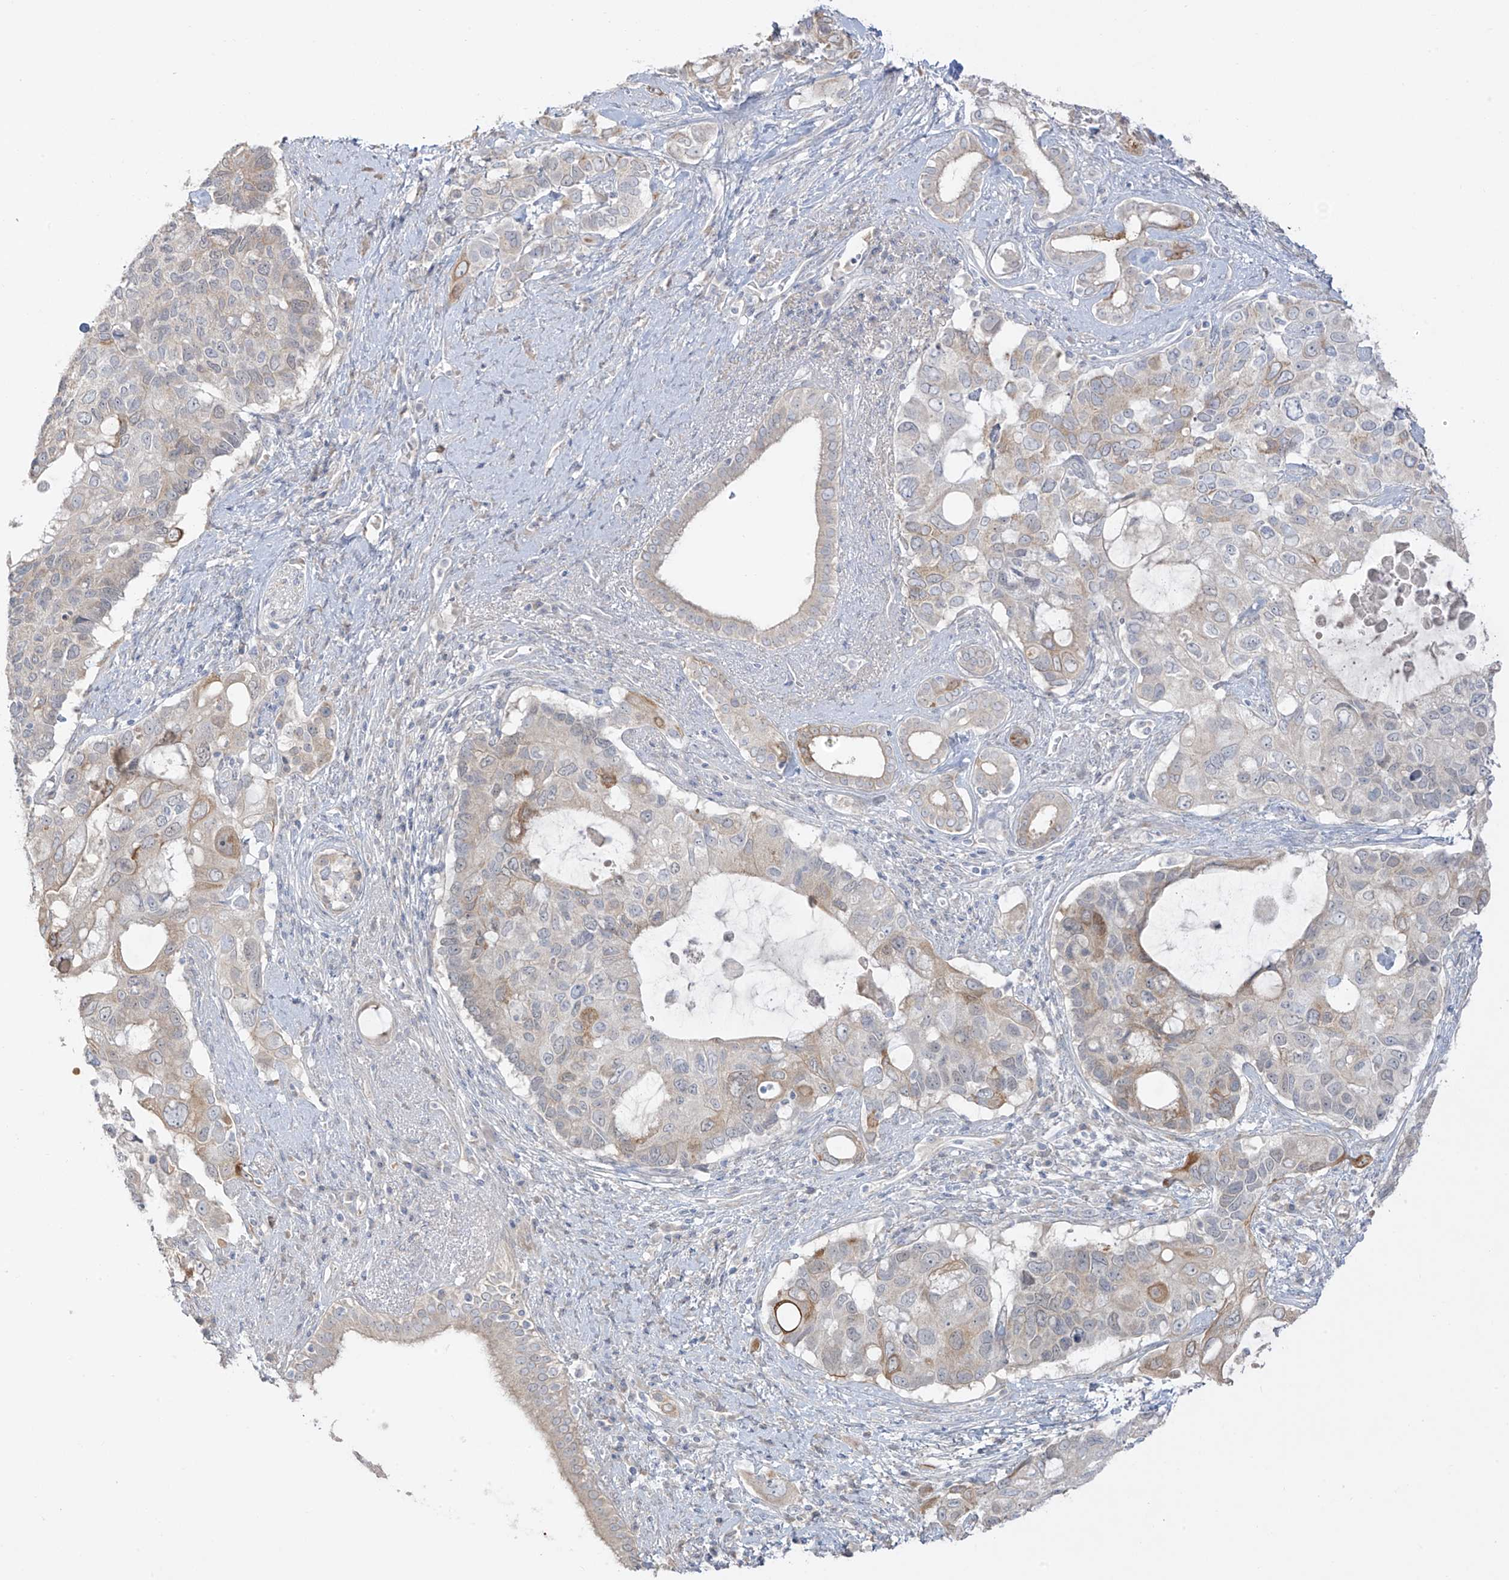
{"staining": {"intensity": "weak", "quantity": "<25%", "location": "cytoplasmic/membranous"}, "tissue": "pancreatic cancer", "cell_type": "Tumor cells", "image_type": "cancer", "snomed": [{"axis": "morphology", "description": "Adenocarcinoma, NOS"}, {"axis": "topography", "description": "Pancreas"}], "caption": "The image exhibits no significant staining in tumor cells of adenocarcinoma (pancreatic).", "gene": "DCDC2", "patient": {"sex": "female", "age": 56}}